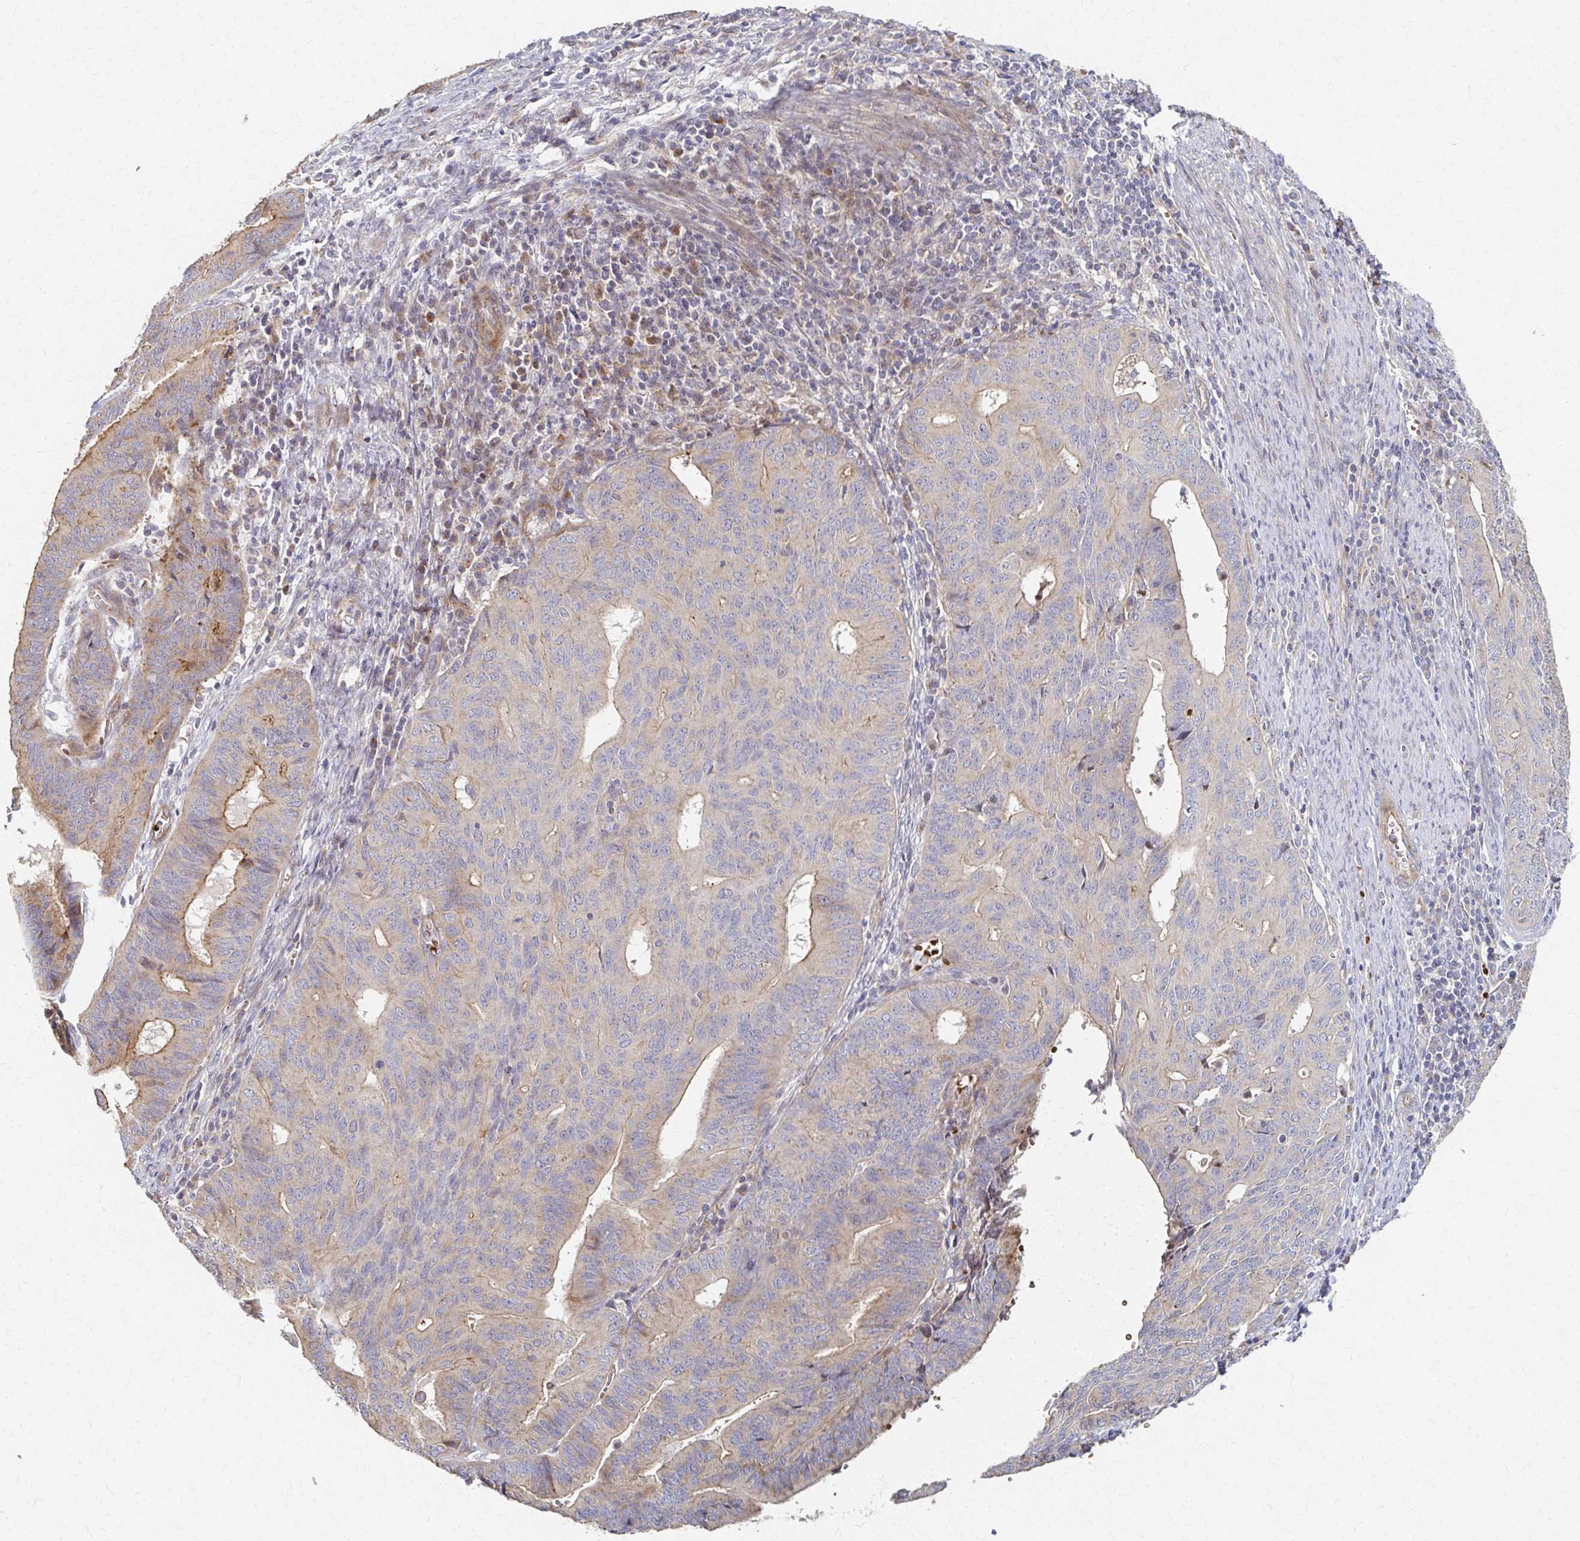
{"staining": {"intensity": "weak", "quantity": "25%-75%", "location": "cytoplasmic/membranous"}, "tissue": "endometrial cancer", "cell_type": "Tumor cells", "image_type": "cancer", "snomed": [{"axis": "morphology", "description": "Adenocarcinoma, NOS"}, {"axis": "topography", "description": "Endometrium"}], "caption": "About 25%-75% of tumor cells in endometrial cancer exhibit weak cytoplasmic/membranous protein staining as visualized by brown immunohistochemical staining.", "gene": "SKA2", "patient": {"sex": "female", "age": 65}}